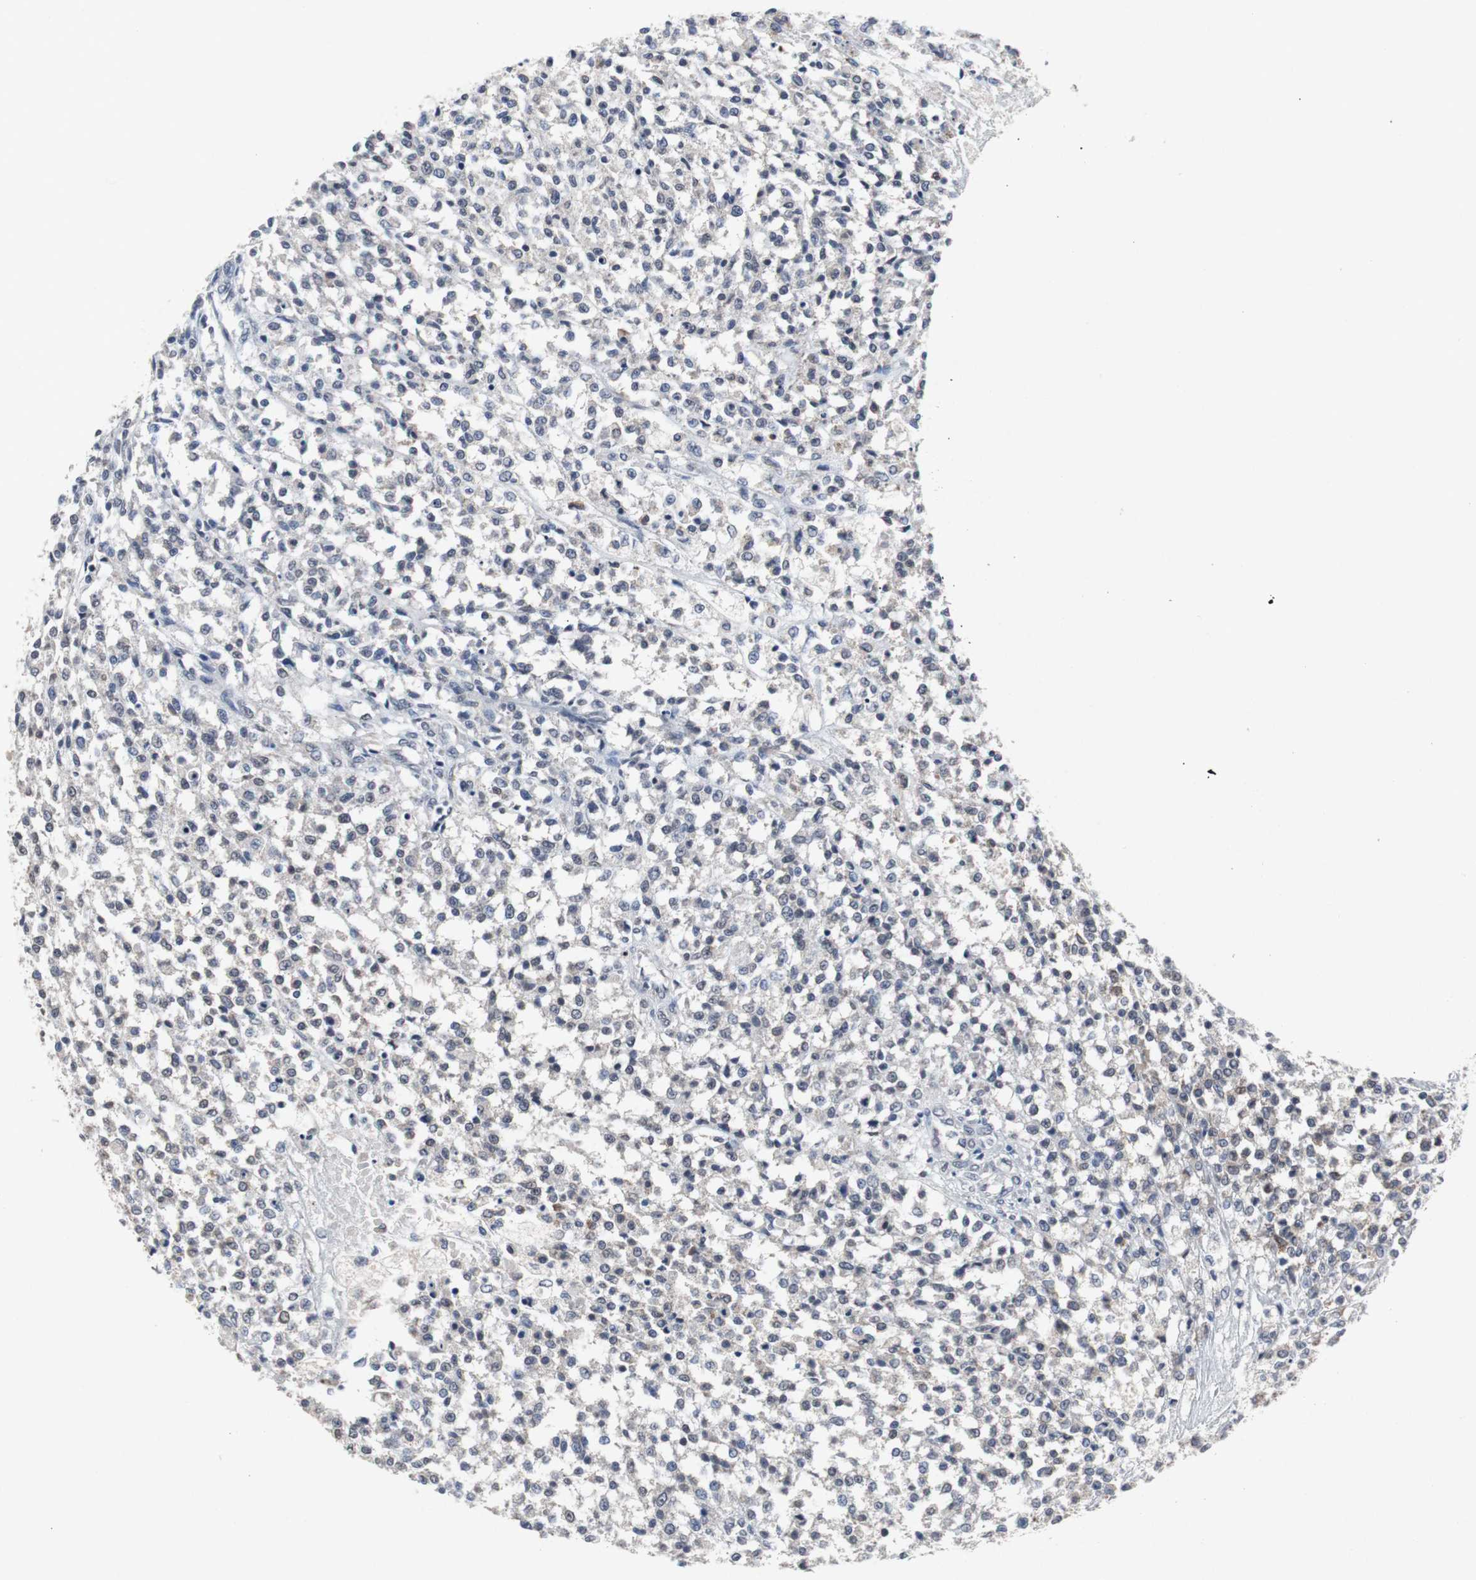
{"staining": {"intensity": "negative", "quantity": "none", "location": "none"}, "tissue": "testis cancer", "cell_type": "Tumor cells", "image_type": "cancer", "snomed": [{"axis": "morphology", "description": "Seminoma, NOS"}, {"axis": "topography", "description": "Testis"}], "caption": "This is an immunohistochemistry photomicrograph of human testis seminoma. There is no positivity in tumor cells.", "gene": "RBM47", "patient": {"sex": "male", "age": 59}}